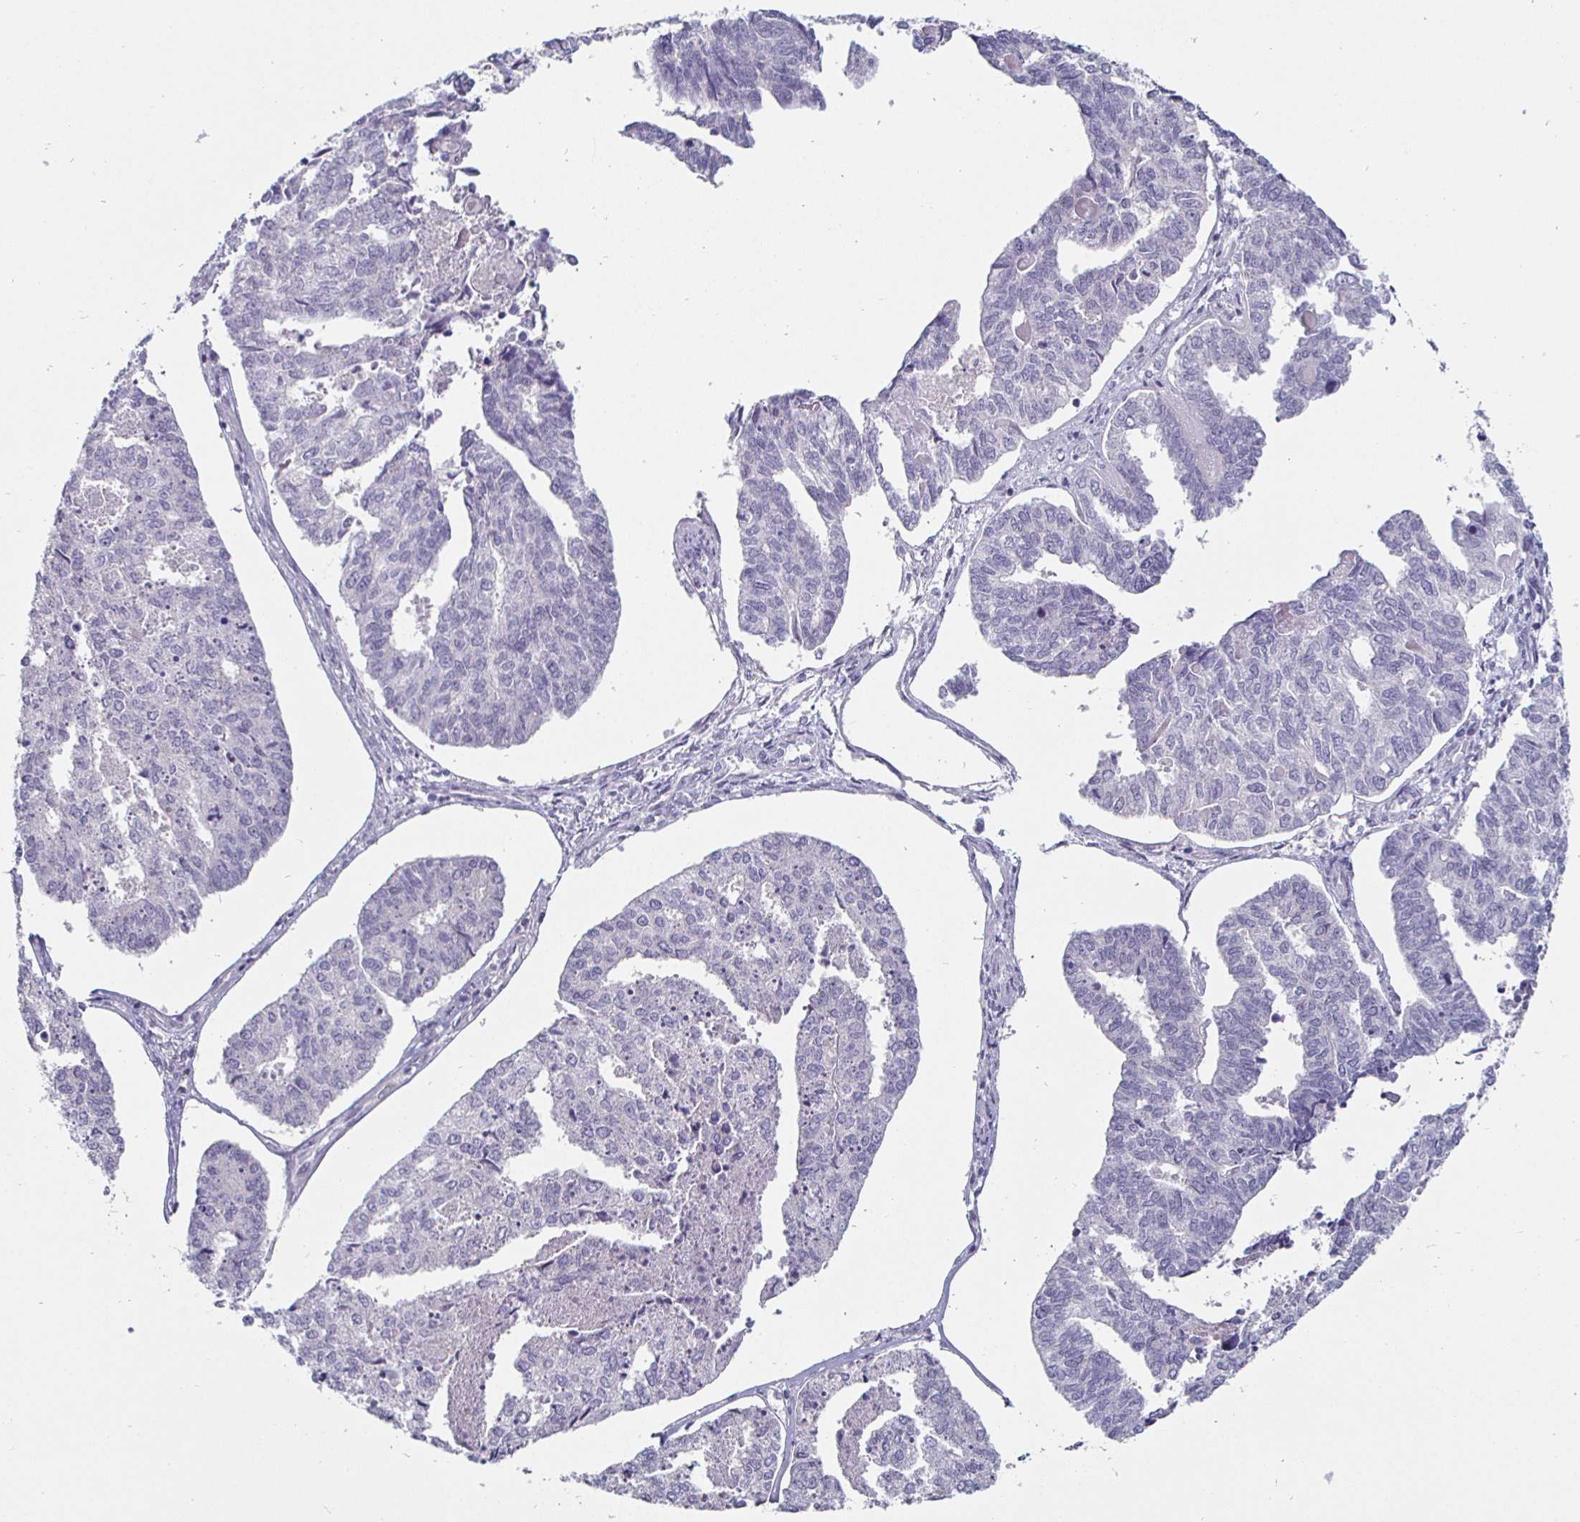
{"staining": {"intensity": "negative", "quantity": "none", "location": "none"}, "tissue": "endometrial cancer", "cell_type": "Tumor cells", "image_type": "cancer", "snomed": [{"axis": "morphology", "description": "Adenocarcinoma, NOS"}, {"axis": "topography", "description": "Endometrium"}], "caption": "Immunohistochemical staining of human endometrial cancer shows no significant expression in tumor cells. (Immunohistochemistry, brightfield microscopy, high magnification).", "gene": "DMRTB1", "patient": {"sex": "female", "age": 73}}